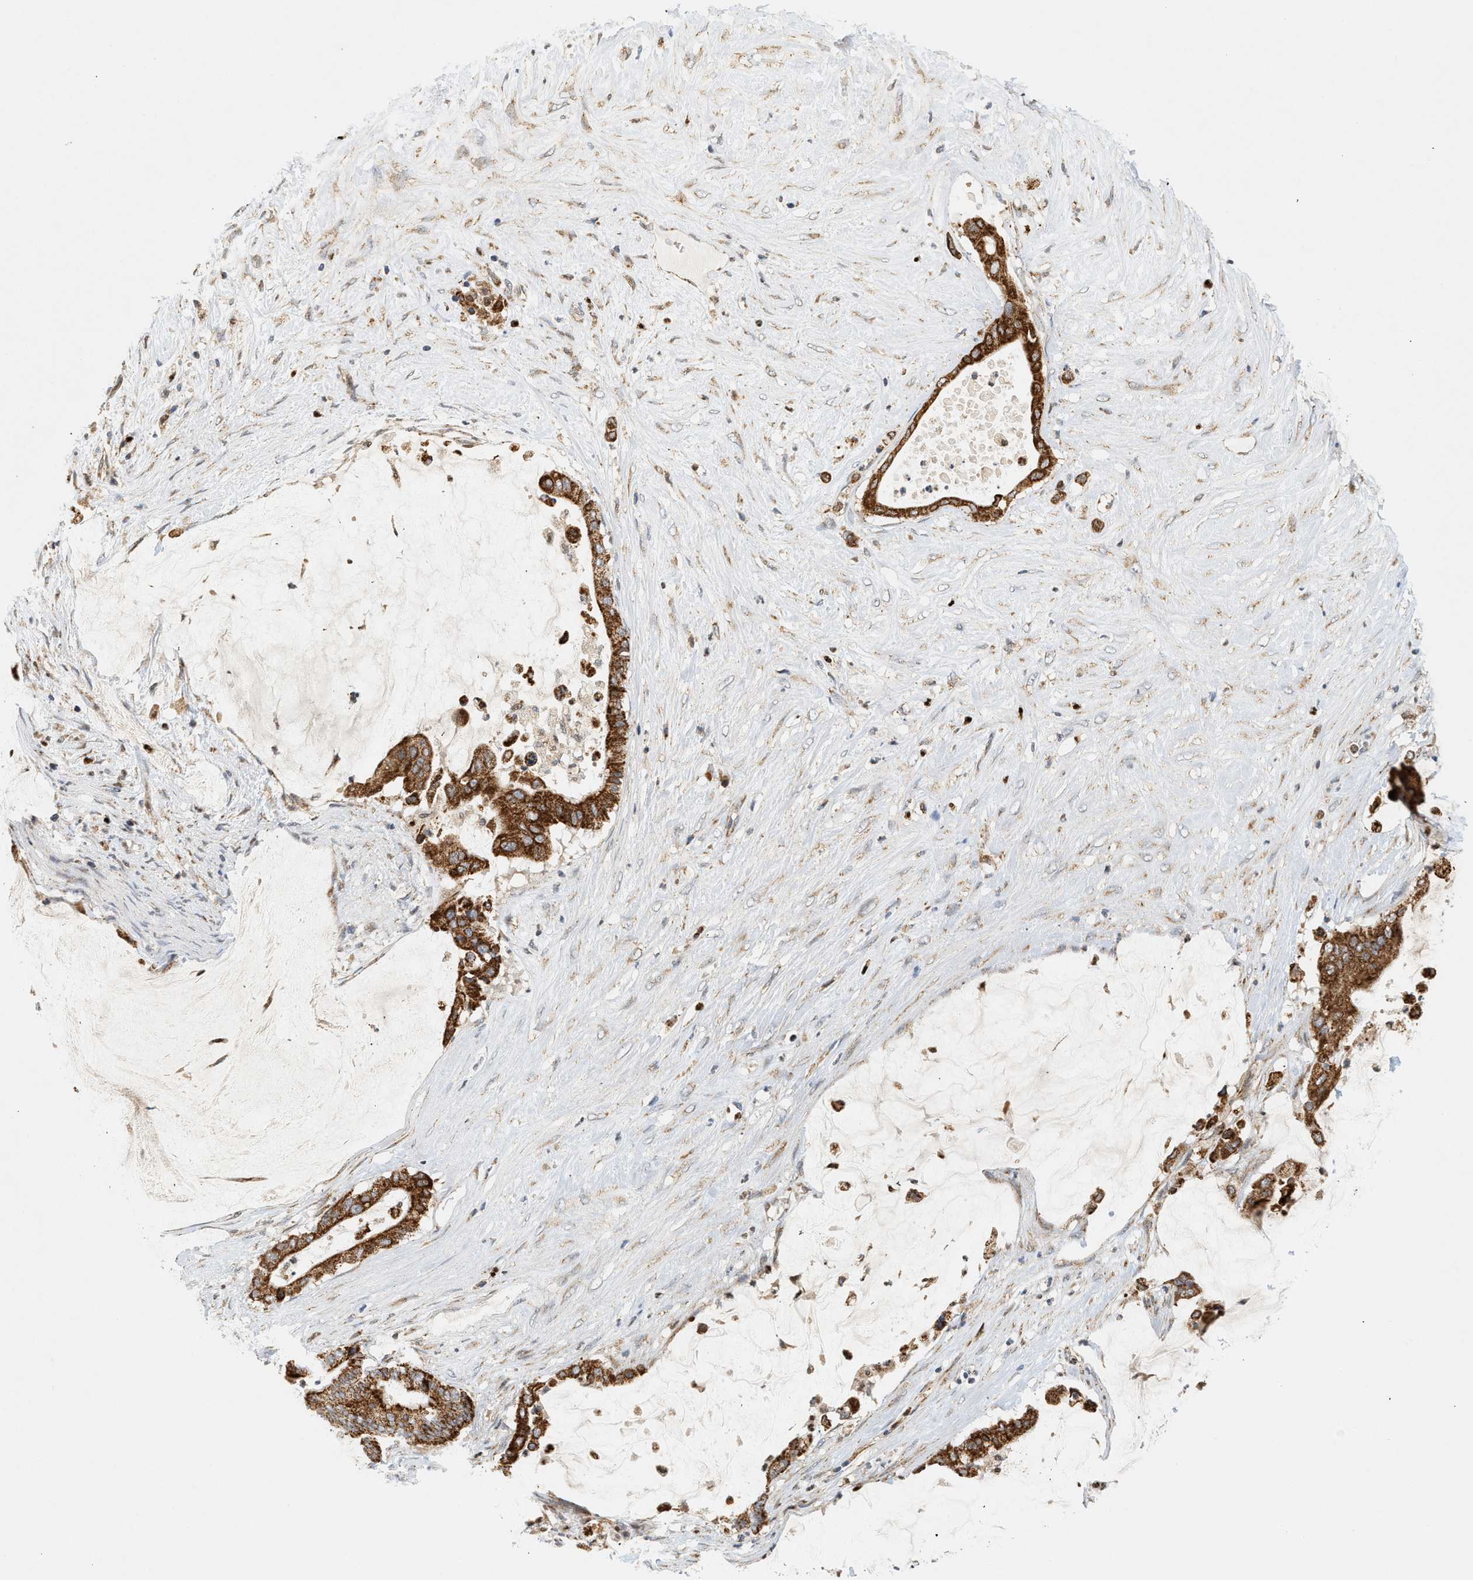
{"staining": {"intensity": "strong", "quantity": ">75%", "location": "cytoplasmic/membranous"}, "tissue": "pancreatic cancer", "cell_type": "Tumor cells", "image_type": "cancer", "snomed": [{"axis": "morphology", "description": "Adenocarcinoma, NOS"}, {"axis": "topography", "description": "Pancreas"}], "caption": "Immunohistochemical staining of human pancreatic adenocarcinoma reveals strong cytoplasmic/membranous protein staining in about >75% of tumor cells. The staining was performed using DAB to visualize the protein expression in brown, while the nuclei were stained in blue with hematoxylin (Magnification: 20x).", "gene": "MCU", "patient": {"sex": "male", "age": 41}}